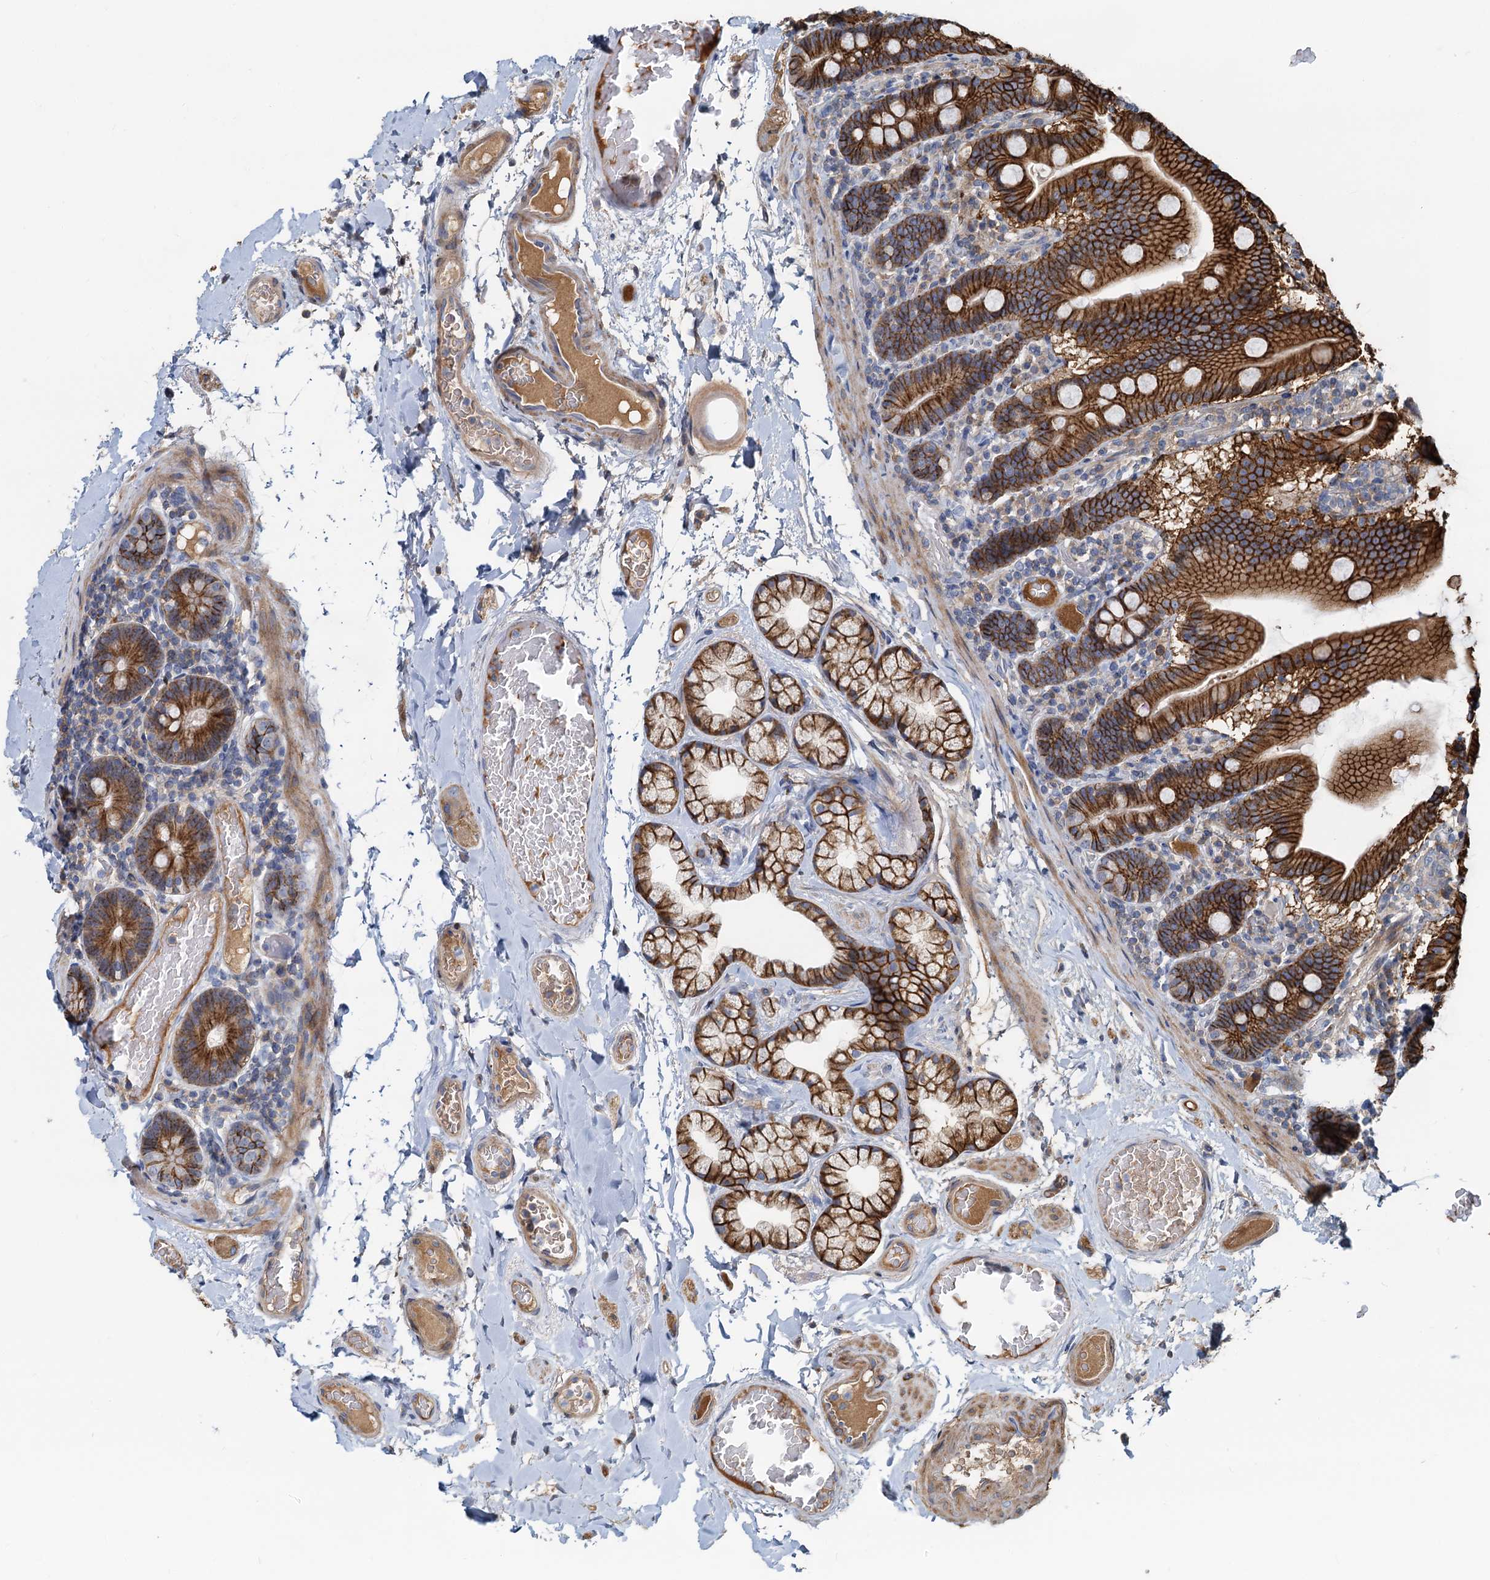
{"staining": {"intensity": "strong", "quantity": ">75%", "location": "cytoplasmic/membranous"}, "tissue": "duodenum", "cell_type": "Glandular cells", "image_type": "normal", "snomed": [{"axis": "morphology", "description": "Normal tissue, NOS"}, {"axis": "topography", "description": "Duodenum"}], "caption": "Duodenum stained with a brown dye reveals strong cytoplasmic/membranous positive expression in about >75% of glandular cells.", "gene": "LNX2", "patient": {"sex": "male", "age": 55}}